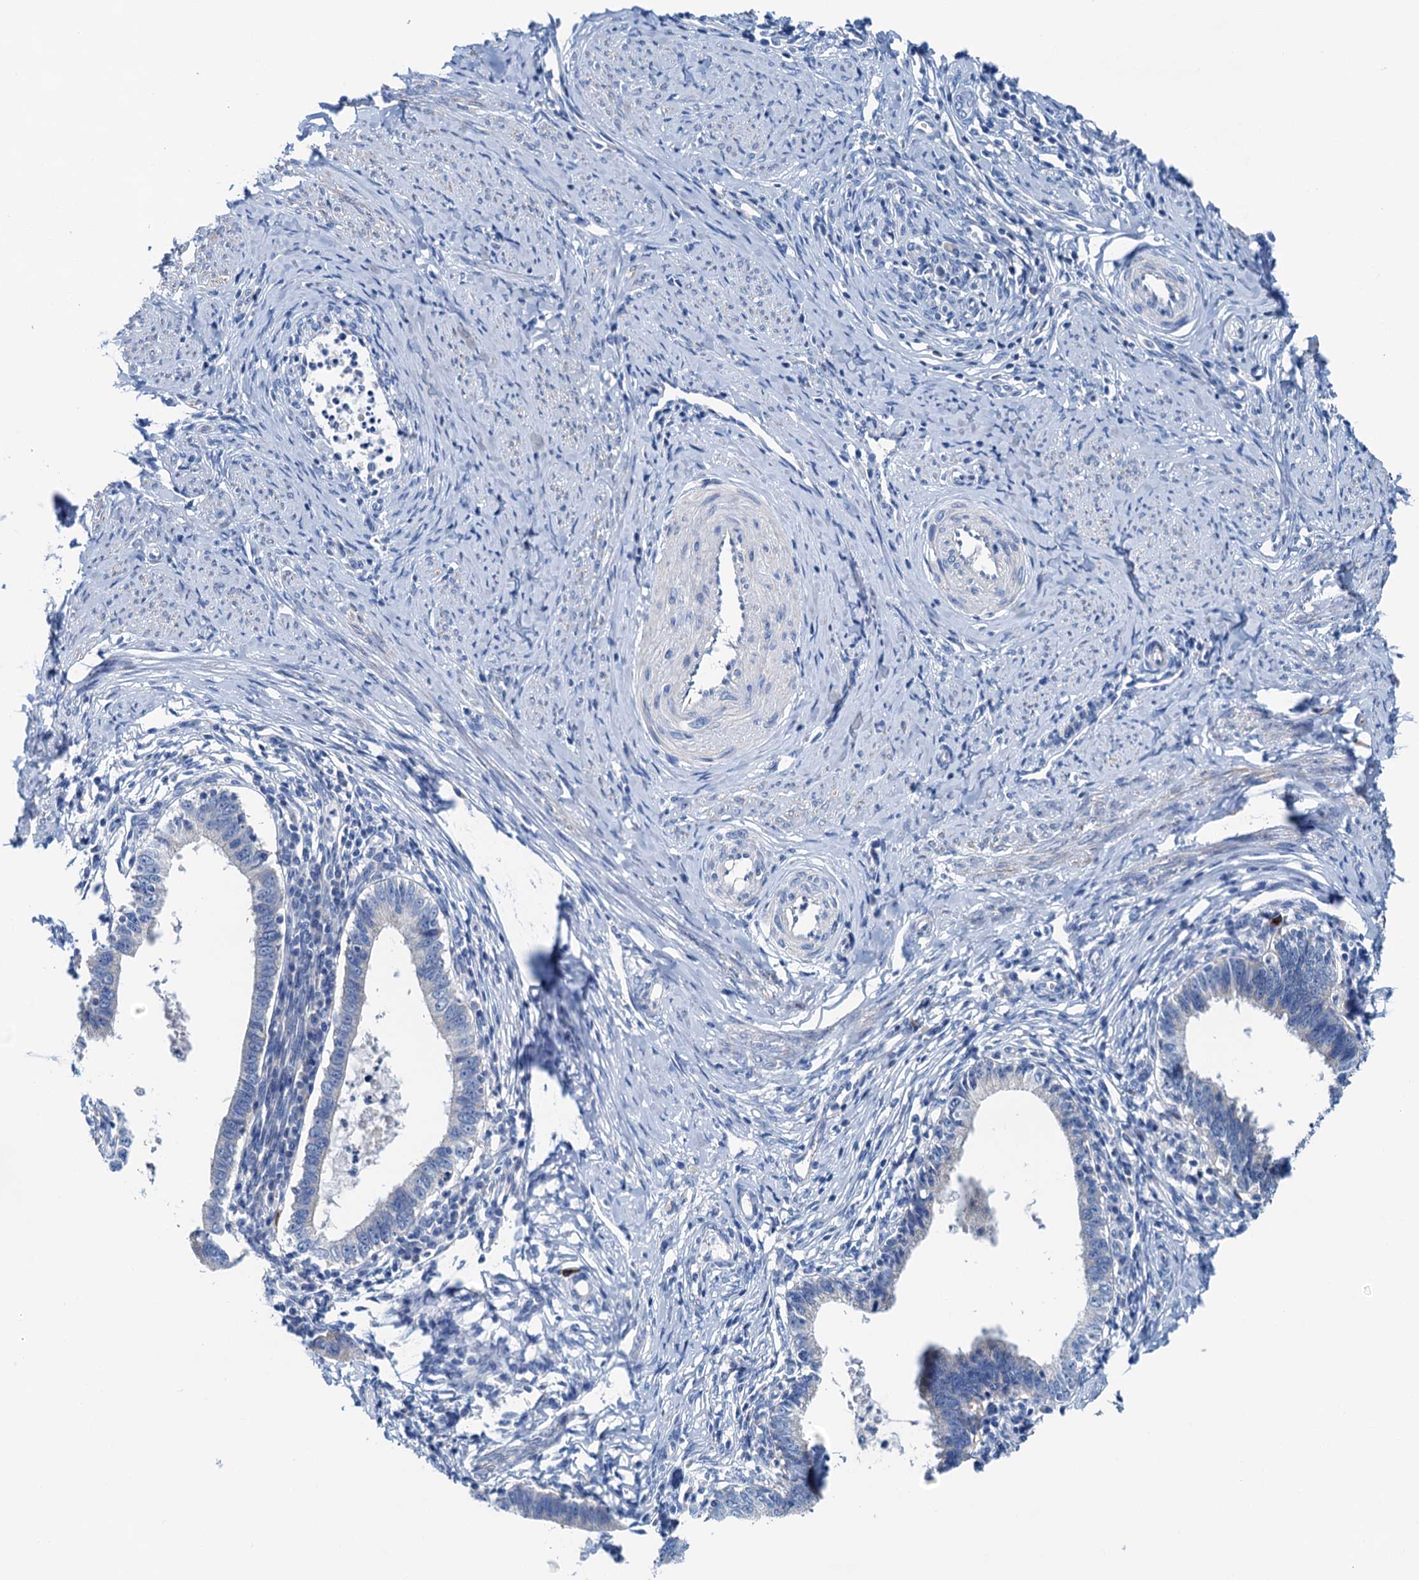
{"staining": {"intensity": "negative", "quantity": "none", "location": "none"}, "tissue": "cervical cancer", "cell_type": "Tumor cells", "image_type": "cancer", "snomed": [{"axis": "morphology", "description": "Adenocarcinoma, NOS"}, {"axis": "topography", "description": "Cervix"}], "caption": "Human cervical adenocarcinoma stained for a protein using immunohistochemistry exhibits no positivity in tumor cells.", "gene": "KNDC1", "patient": {"sex": "female", "age": 36}}